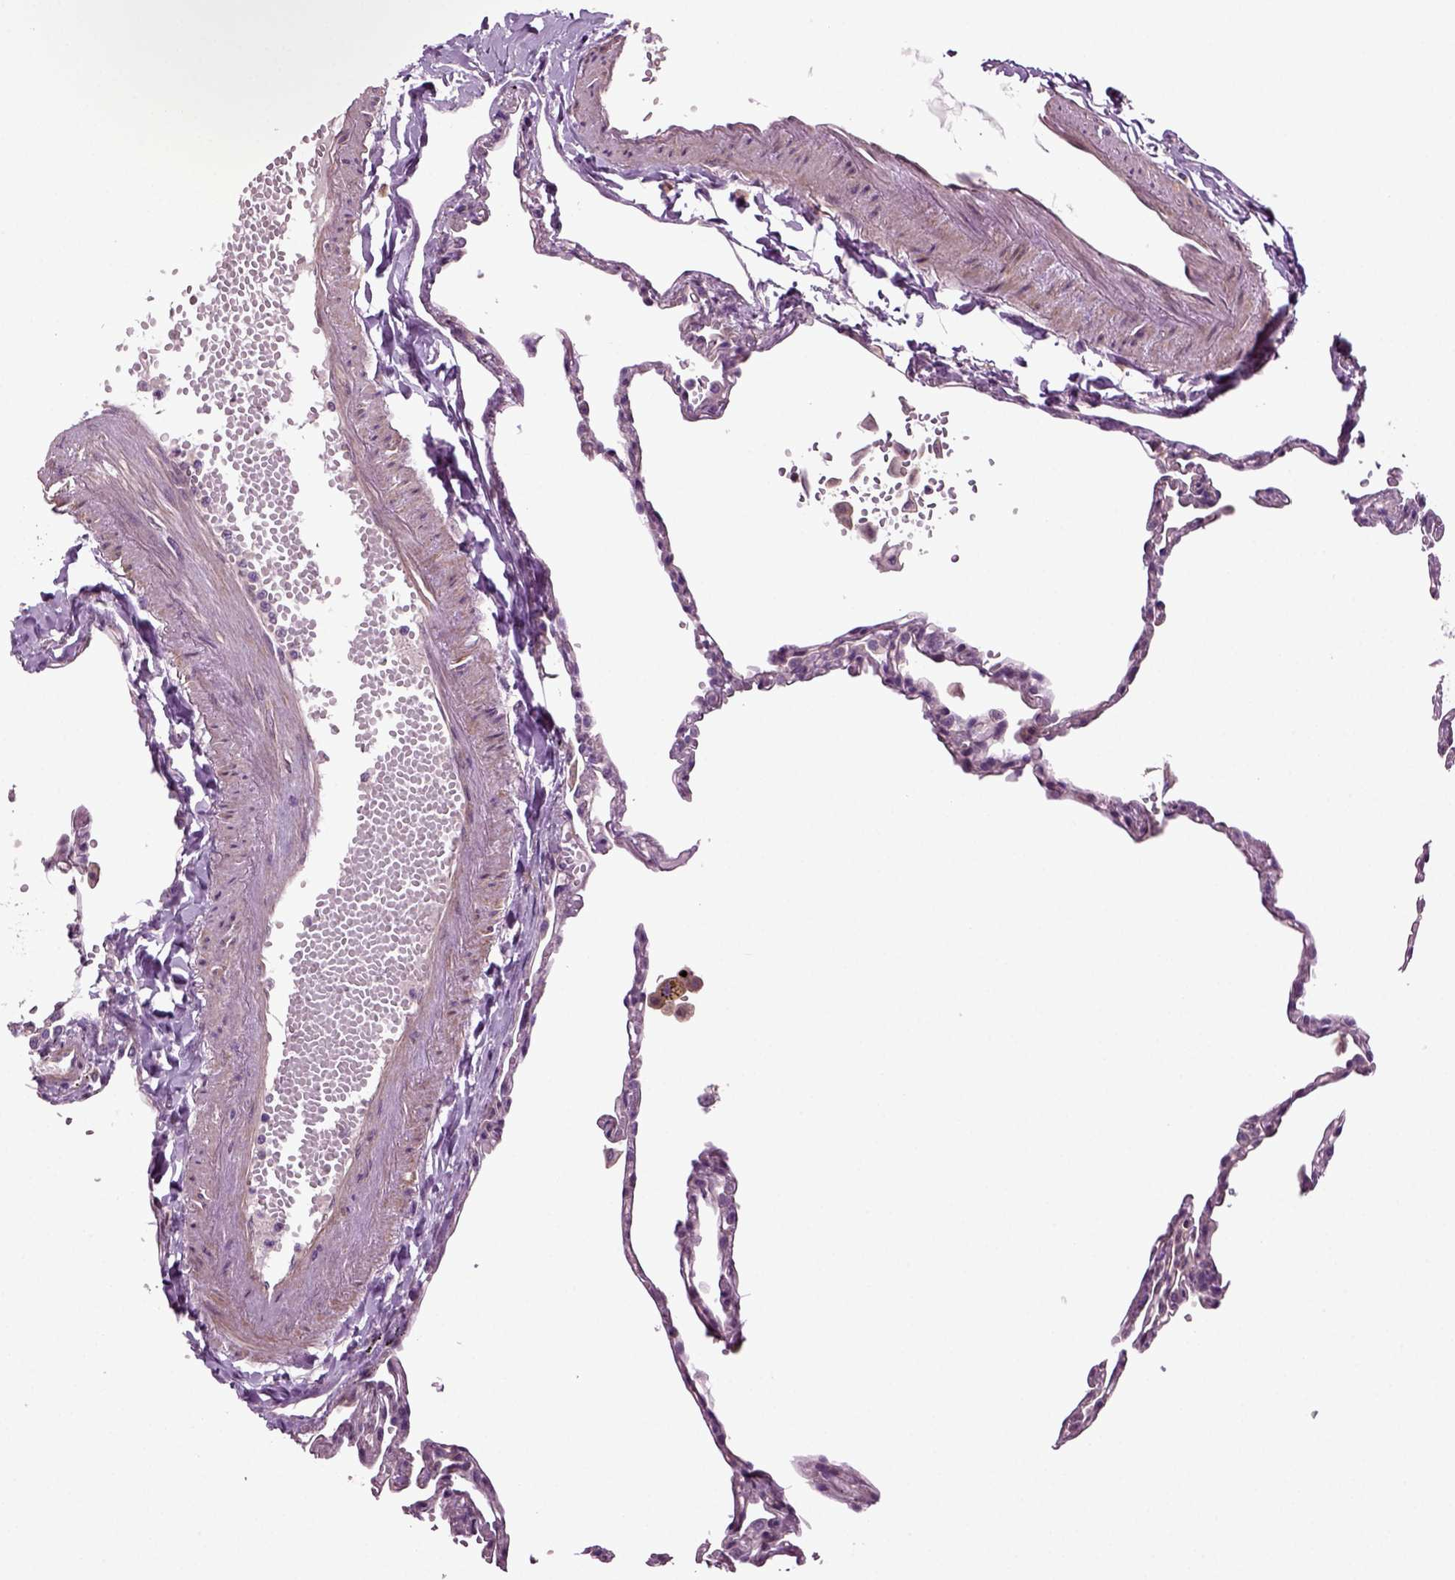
{"staining": {"intensity": "negative", "quantity": "none", "location": "none"}, "tissue": "lung", "cell_type": "Alveolar cells", "image_type": "normal", "snomed": [{"axis": "morphology", "description": "Normal tissue, NOS"}, {"axis": "topography", "description": "Lung"}], "caption": "Immunohistochemistry (IHC) of unremarkable human lung shows no positivity in alveolar cells. Brightfield microscopy of immunohistochemistry stained with DAB (3,3'-diaminobenzidine) (brown) and hematoxylin (blue), captured at high magnification.", "gene": "HAGHL", "patient": {"sex": "male", "age": 78}}